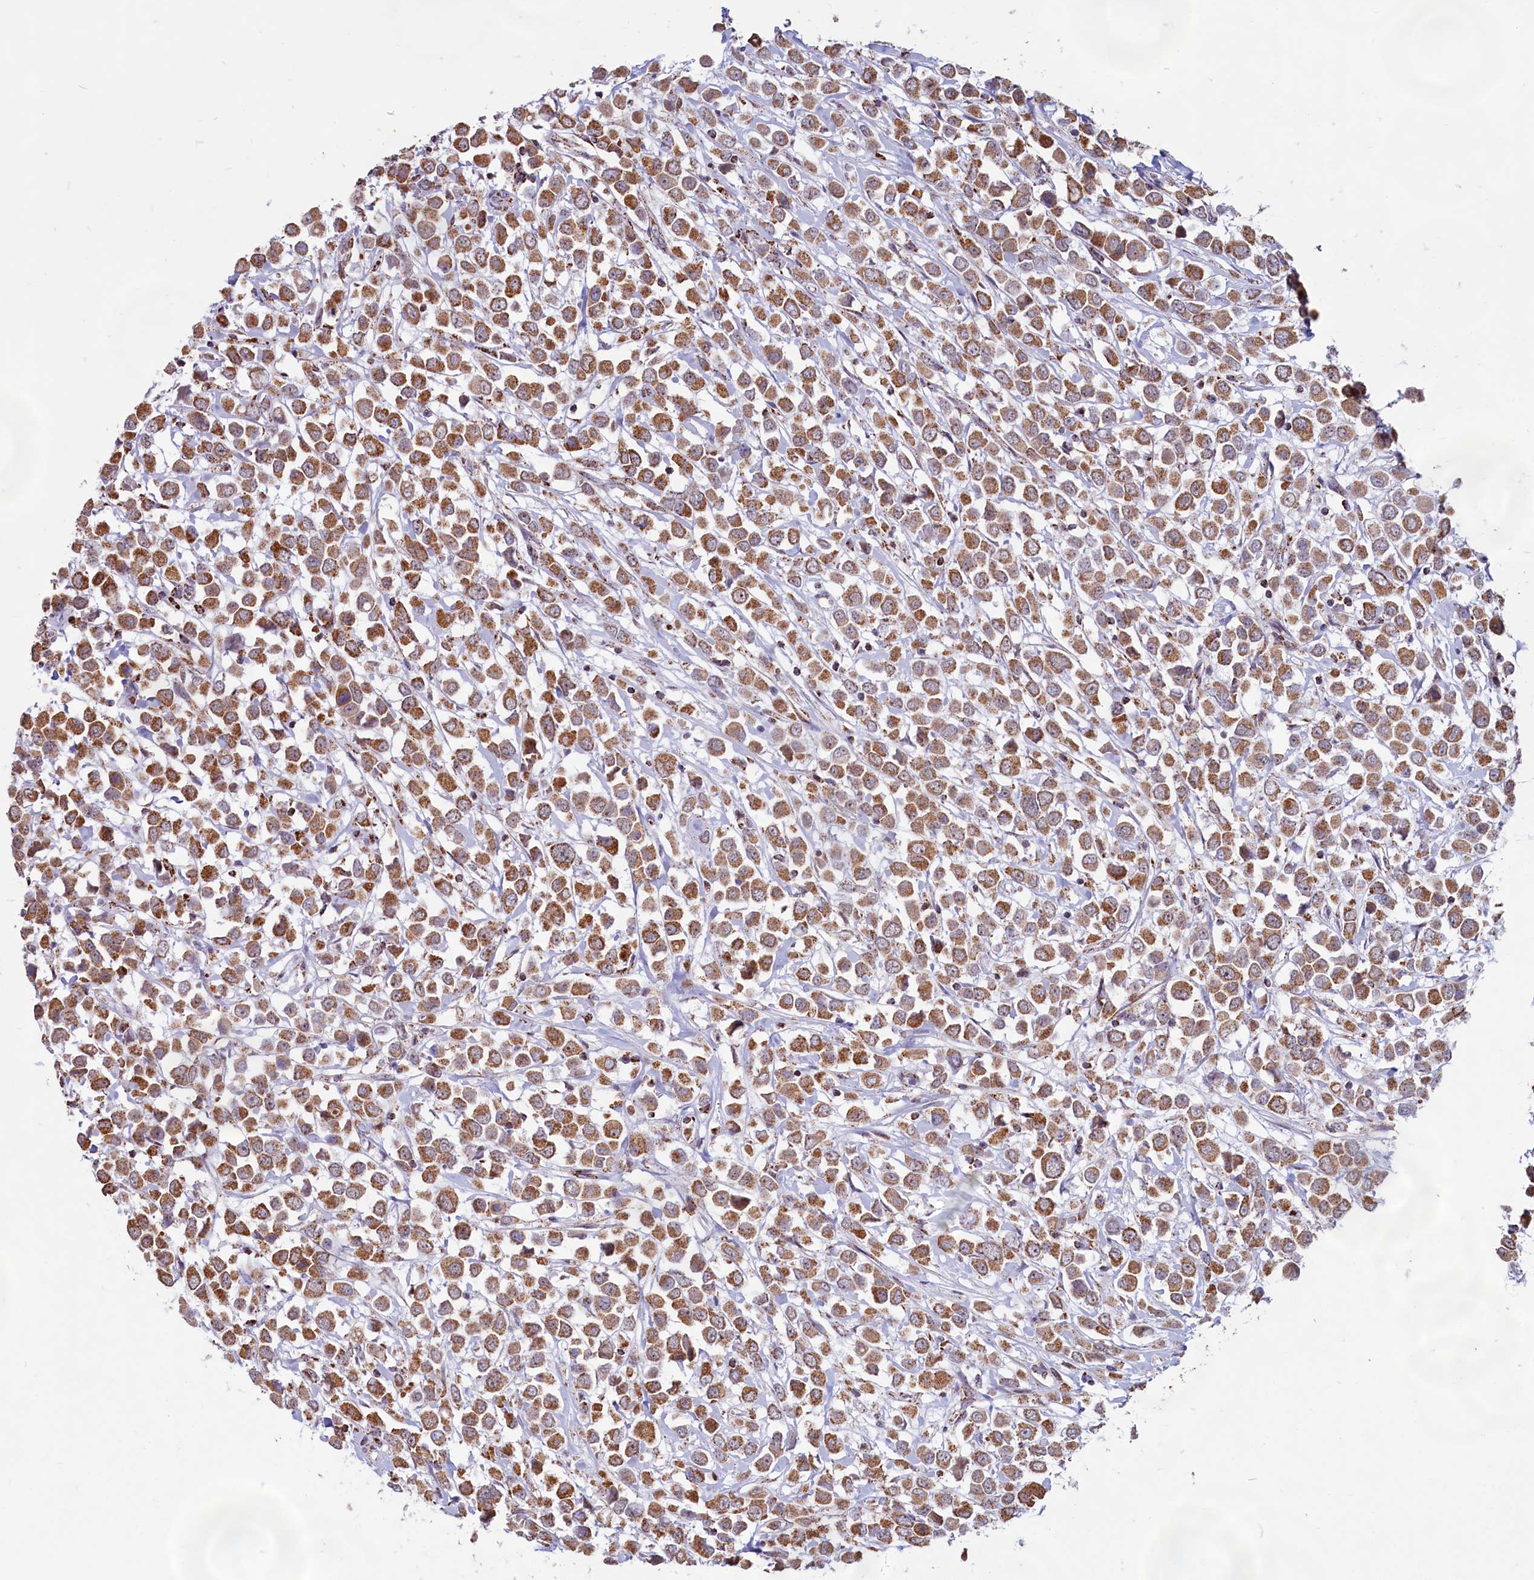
{"staining": {"intensity": "moderate", "quantity": ">75%", "location": "cytoplasmic/membranous"}, "tissue": "breast cancer", "cell_type": "Tumor cells", "image_type": "cancer", "snomed": [{"axis": "morphology", "description": "Duct carcinoma"}, {"axis": "topography", "description": "Breast"}], "caption": "High-power microscopy captured an IHC histopathology image of infiltrating ductal carcinoma (breast), revealing moderate cytoplasmic/membranous staining in about >75% of tumor cells.", "gene": "C1D", "patient": {"sex": "female", "age": 61}}